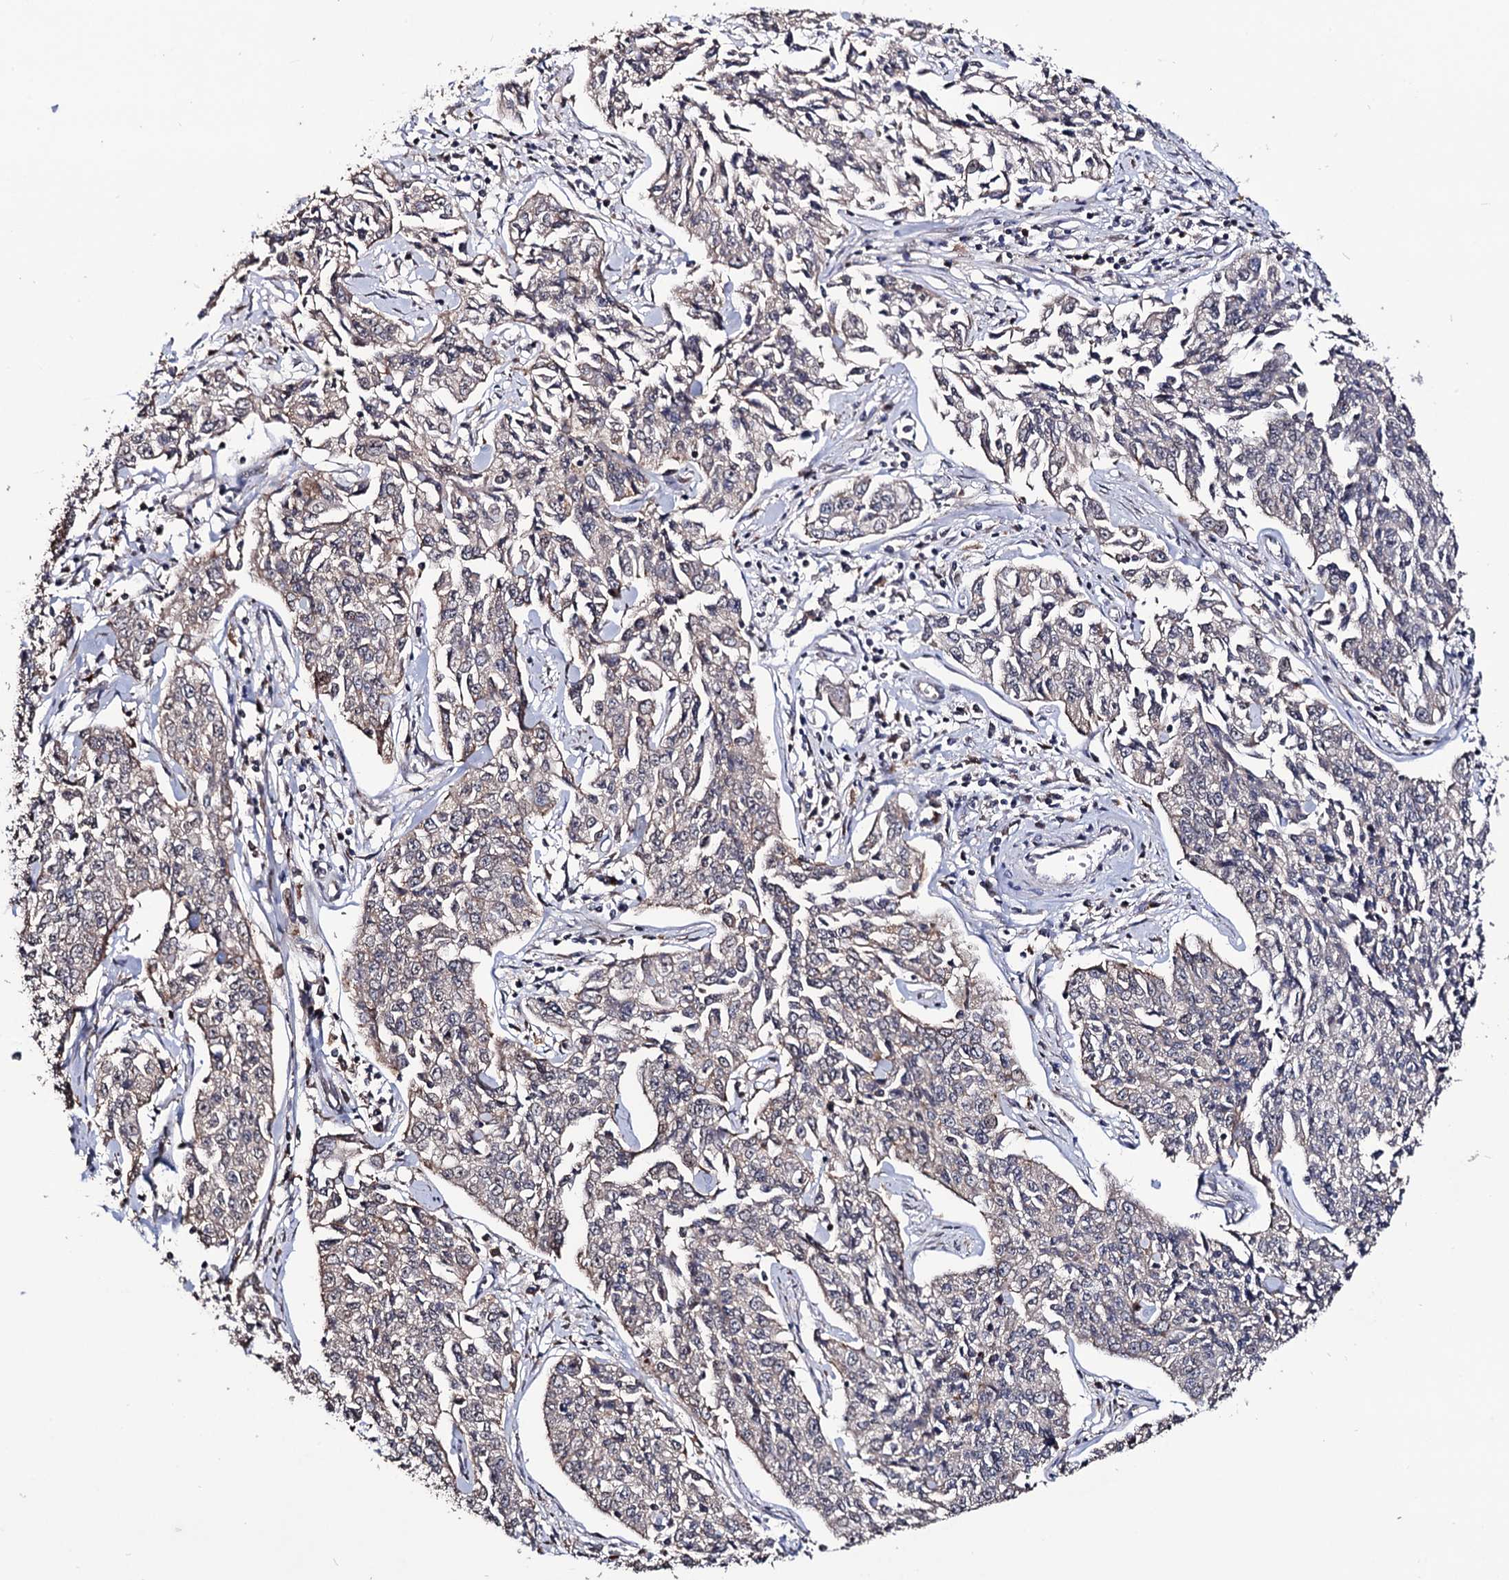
{"staining": {"intensity": "weak", "quantity": "<25%", "location": "cytoplasmic/membranous"}, "tissue": "cervical cancer", "cell_type": "Tumor cells", "image_type": "cancer", "snomed": [{"axis": "morphology", "description": "Squamous cell carcinoma, NOS"}, {"axis": "topography", "description": "Cervix"}], "caption": "Immunohistochemistry (IHC) of cervical squamous cell carcinoma shows no staining in tumor cells.", "gene": "MICAL2", "patient": {"sex": "female", "age": 35}}